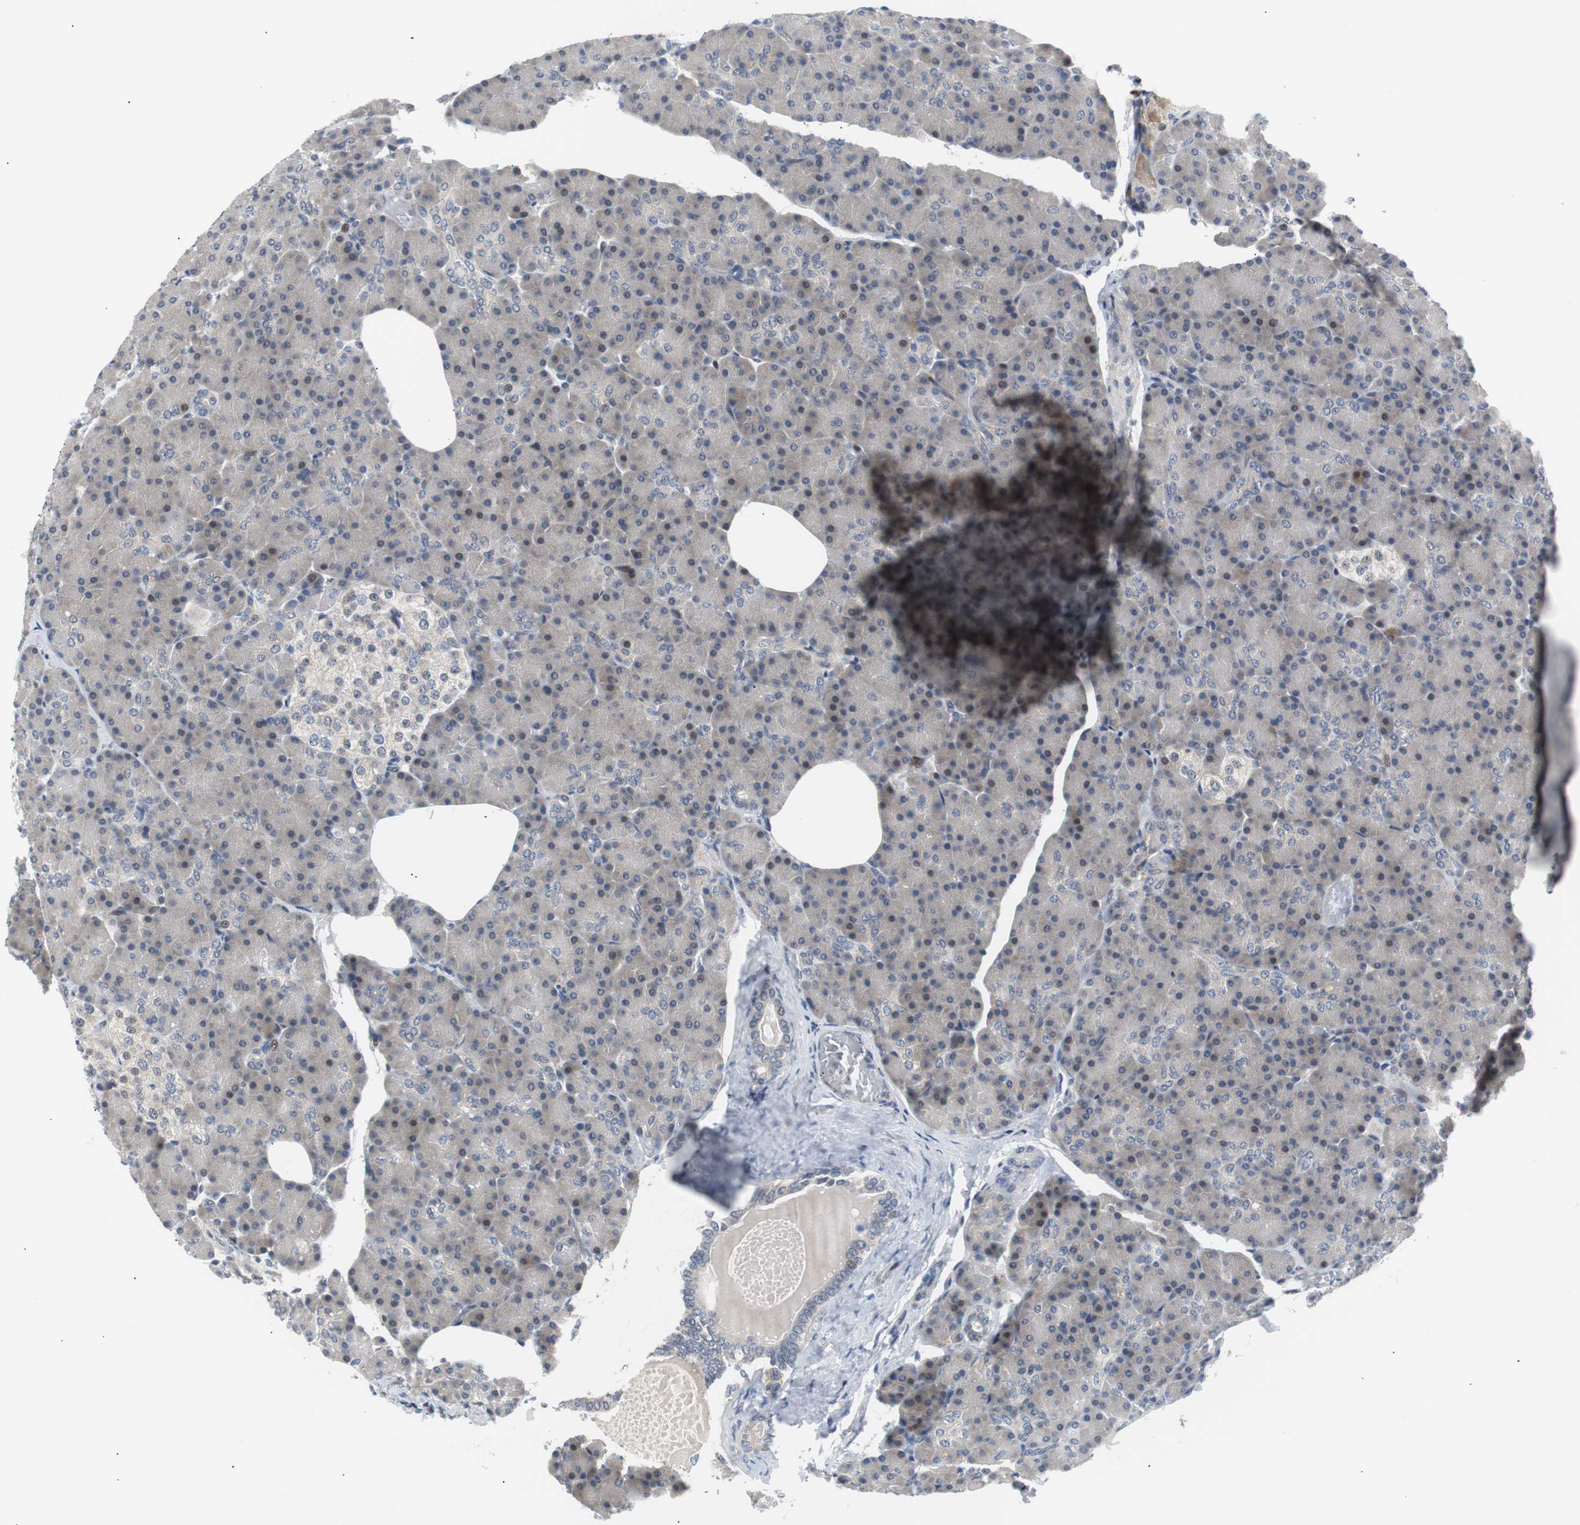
{"staining": {"intensity": "weak", "quantity": "<25%", "location": "cytoplasmic/membranous"}, "tissue": "pancreas", "cell_type": "Exocrine glandular cells", "image_type": "normal", "snomed": [{"axis": "morphology", "description": "Normal tissue, NOS"}, {"axis": "topography", "description": "Pancreas"}], "caption": "IHC of normal human pancreas exhibits no expression in exocrine glandular cells.", "gene": "MAP2K4", "patient": {"sex": "female", "age": 43}}